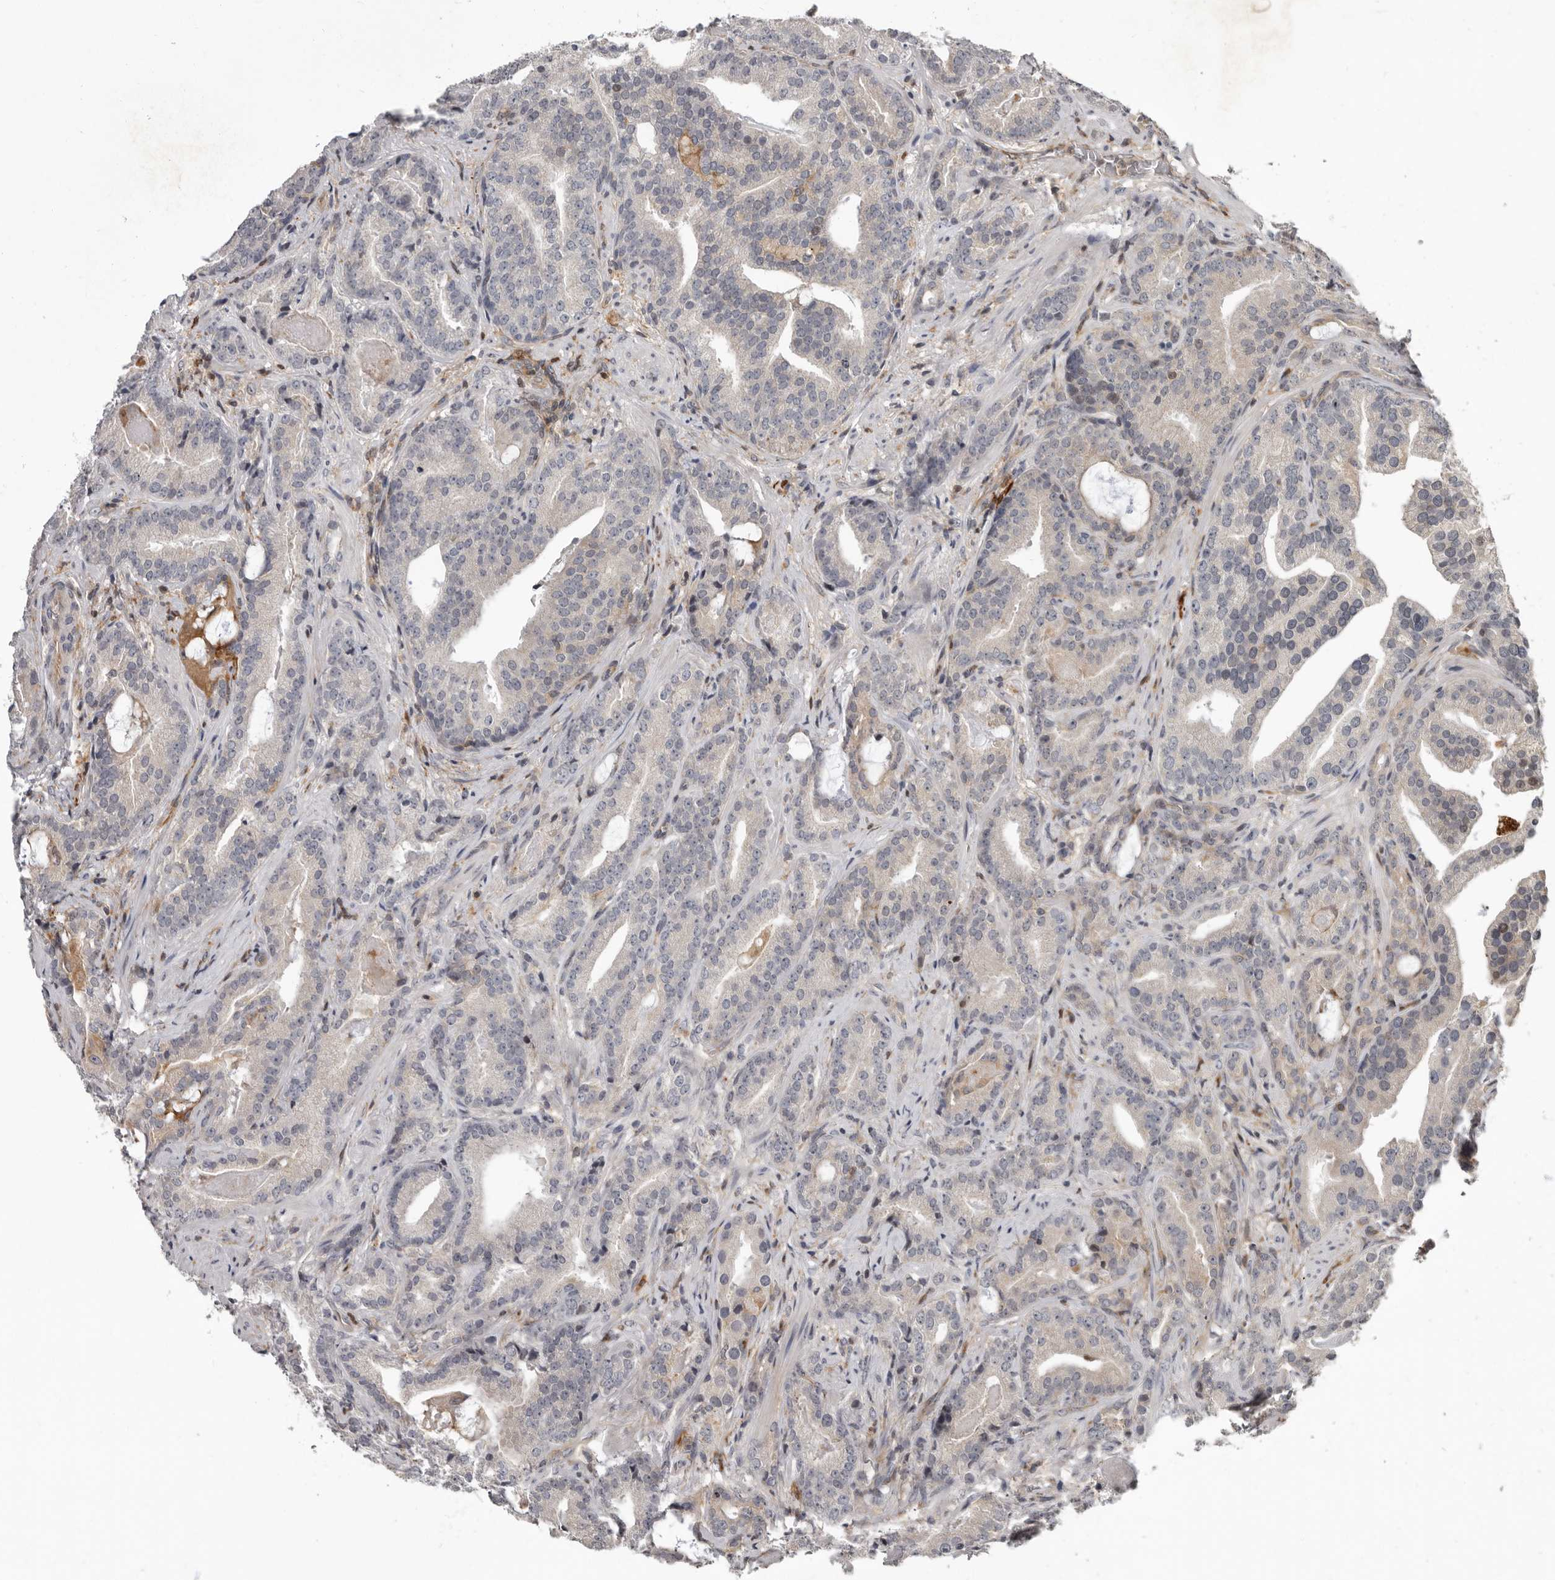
{"staining": {"intensity": "negative", "quantity": "none", "location": "none"}, "tissue": "prostate cancer", "cell_type": "Tumor cells", "image_type": "cancer", "snomed": [{"axis": "morphology", "description": "Adenocarcinoma, Low grade"}, {"axis": "topography", "description": "Prostate"}], "caption": "This histopathology image is of prostate cancer (adenocarcinoma (low-grade)) stained with immunohistochemistry (IHC) to label a protein in brown with the nuclei are counter-stained blue. There is no staining in tumor cells.", "gene": "FGFR4", "patient": {"sex": "male", "age": 67}}